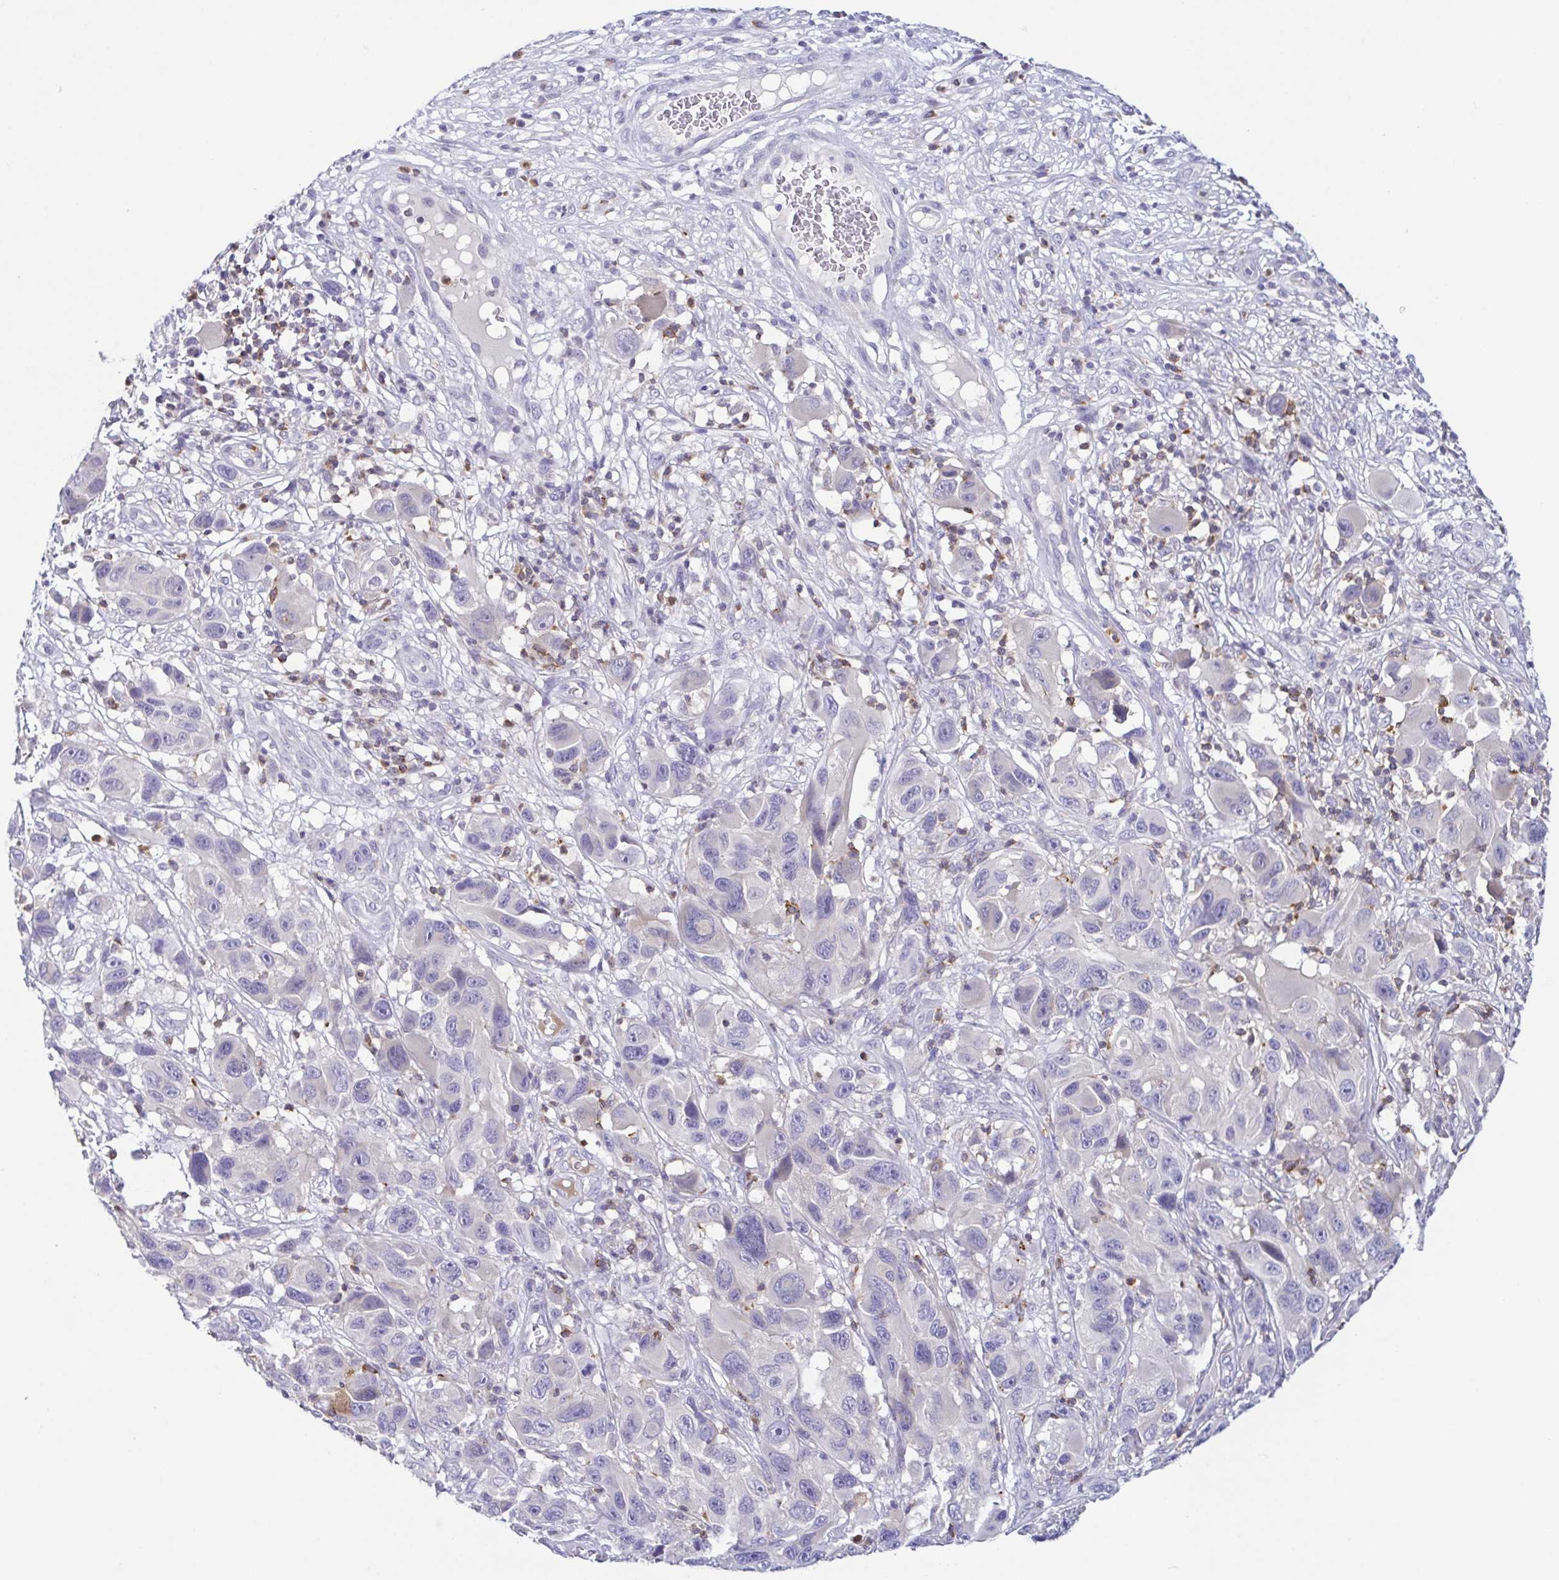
{"staining": {"intensity": "negative", "quantity": "none", "location": "none"}, "tissue": "melanoma", "cell_type": "Tumor cells", "image_type": "cancer", "snomed": [{"axis": "morphology", "description": "Malignant melanoma, NOS"}, {"axis": "topography", "description": "Skin"}], "caption": "This is an IHC histopathology image of malignant melanoma. There is no expression in tumor cells.", "gene": "PGLYRP1", "patient": {"sex": "male", "age": 53}}